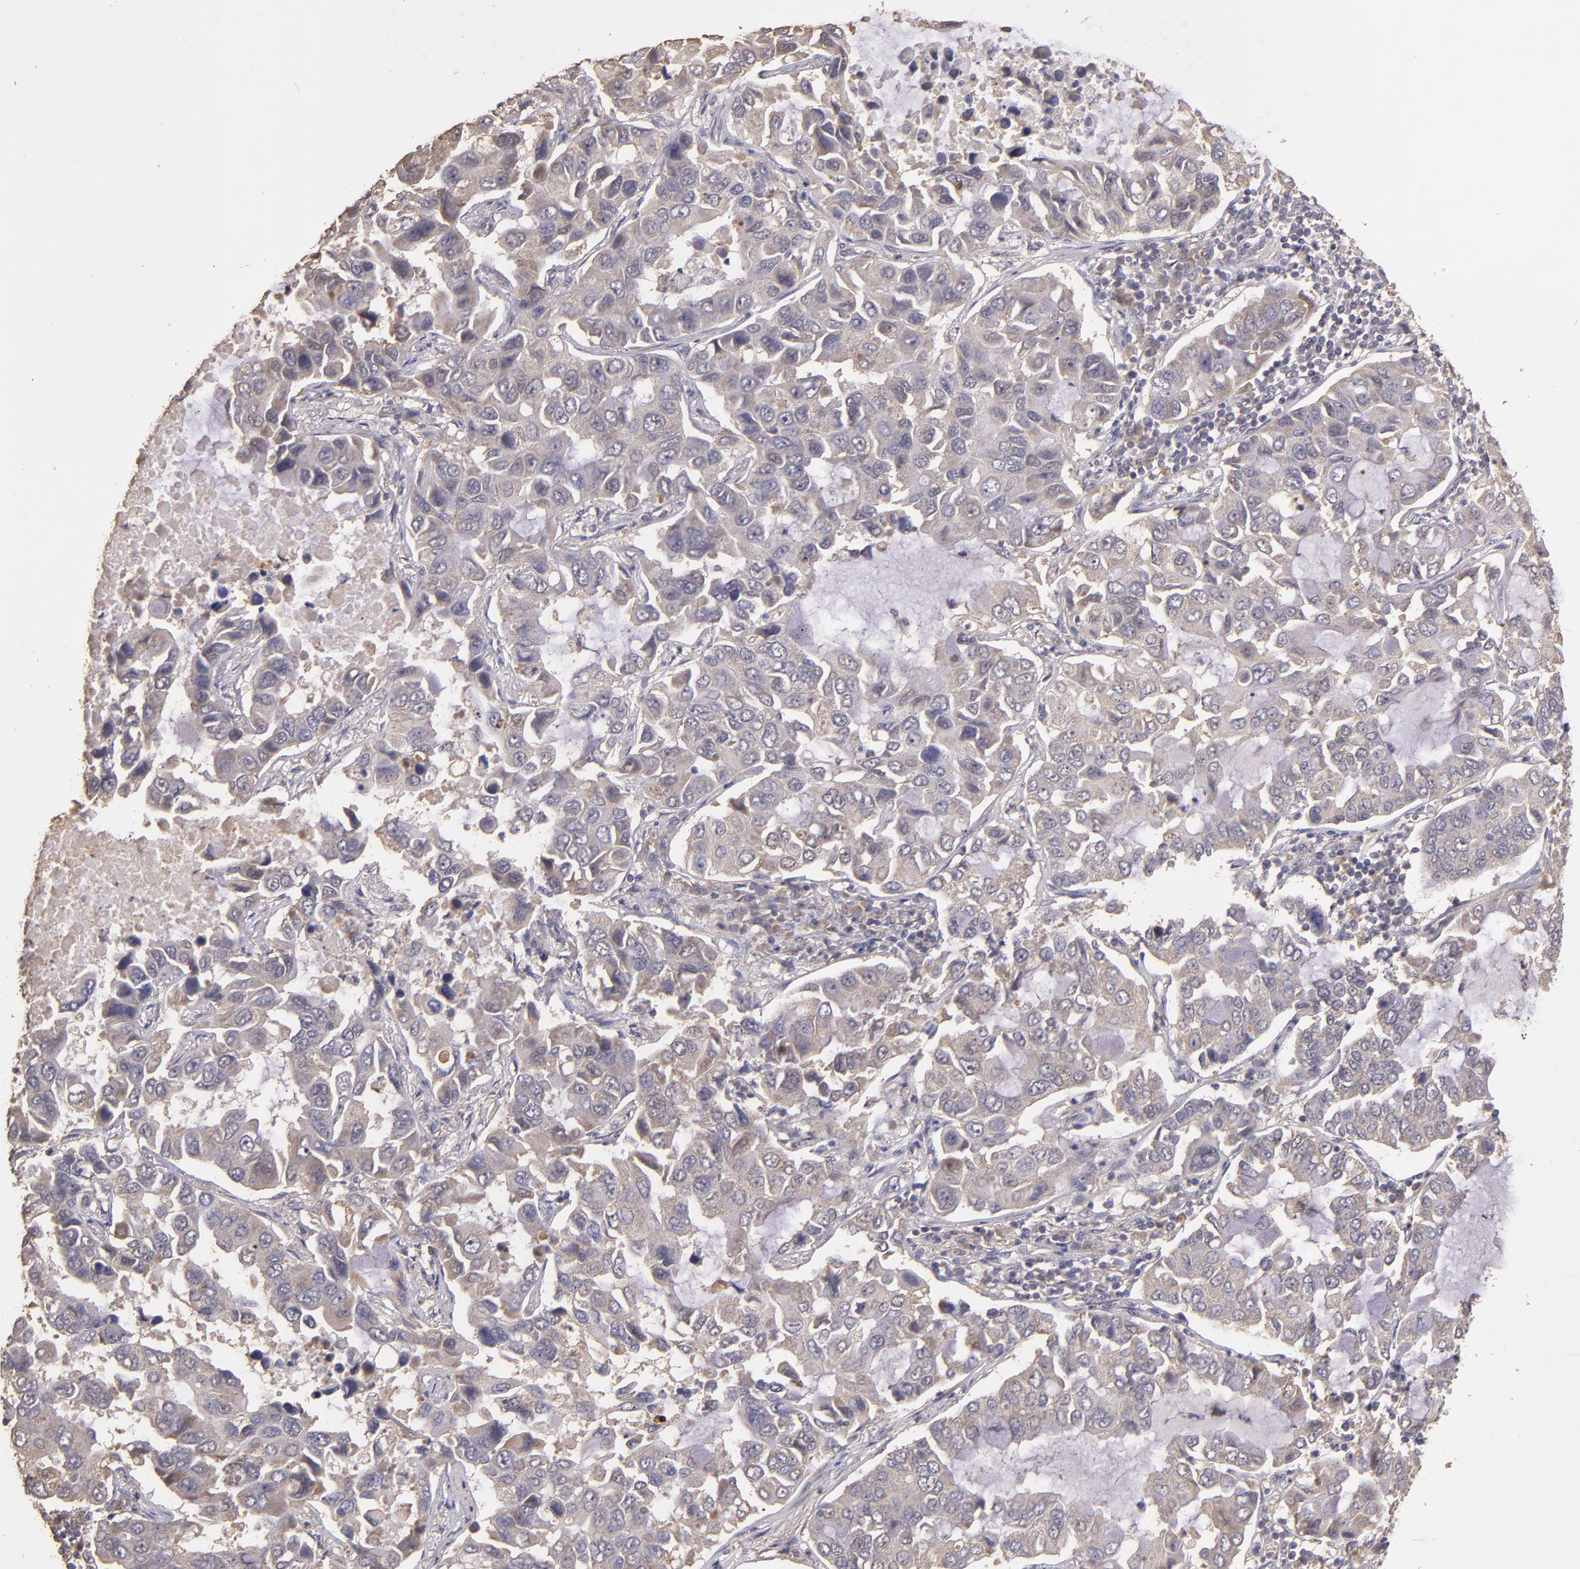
{"staining": {"intensity": "weak", "quantity": ">75%", "location": "cytoplasmic/membranous"}, "tissue": "lung cancer", "cell_type": "Tumor cells", "image_type": "cancer", "snomed": [{"axis": "morphology", "description": "Adenocarcinoma, NOS"}, {"axis": "topography", "description": "Lung"}], "caption": "IHC histopathology image of neoplastic tissue: human adenocarcinoma (lung) stained using immunohistochemistry (IHC) displays low levels of weak protein expression localized specifically in the cytoplasmic/membranous of tumor cells, appearing as a cytoplasmic/membranous brown color.", "gene": "HECTD1", "patient": {"sex": "male", "age": 64}}